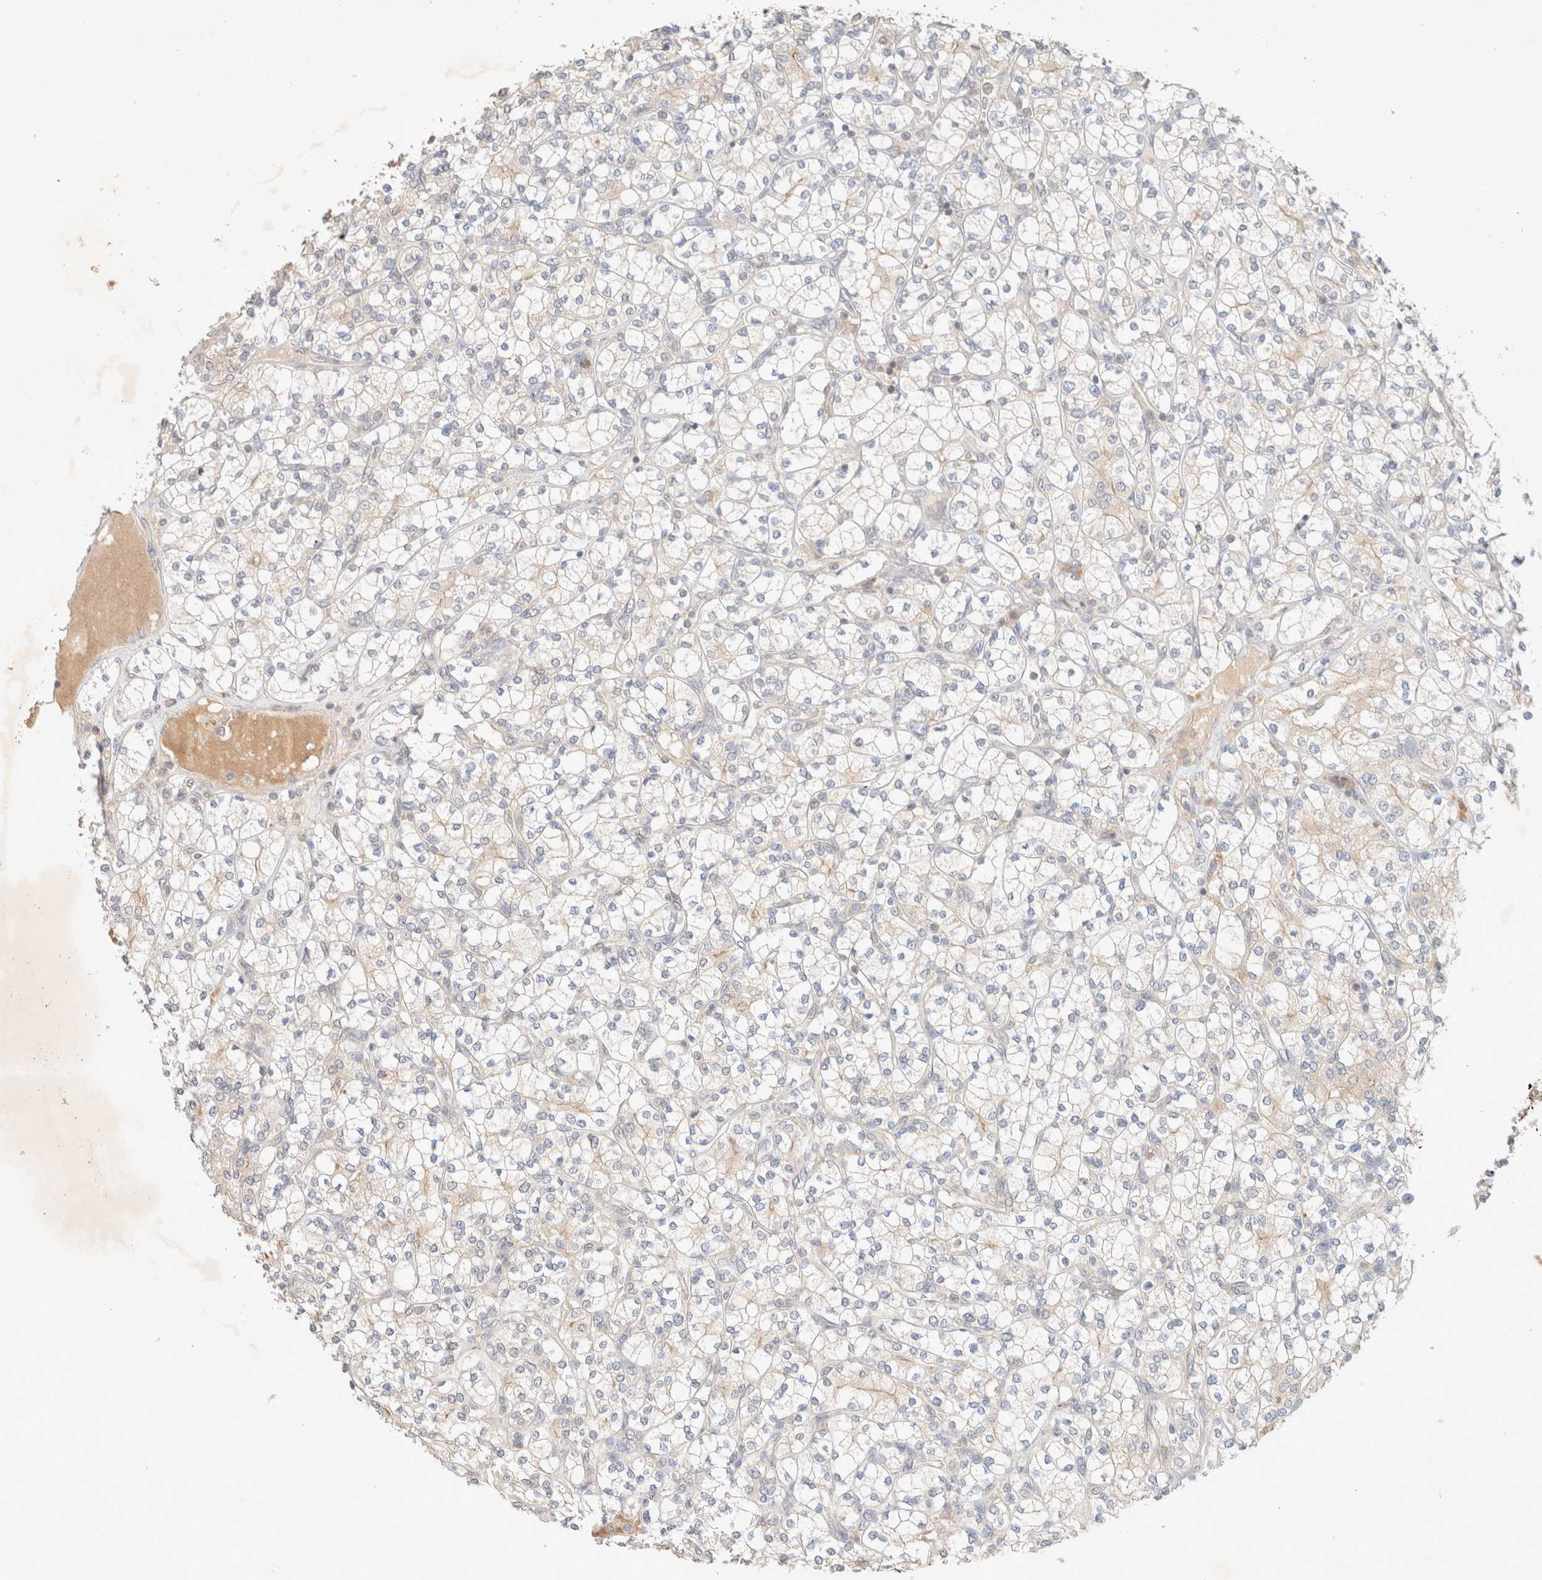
{"staining": {"intensity": "negative", "quantity": "none", "location": "none"}, "tissue": "renal cancer", "cell_type": "Tumor cells", "image_type": "cancer", "snomed": [{"axis": "morphology", "description": "Adenocarcinoma, NOS"}, {"axis": "topography", "description": "Kidney"}], "caption": "Immunohistochemical staining of adenocarcinoma (renal) demonstrates no significant staining in tumor cells.", "gene": "SARM1", "patient": {"sex": "male", "age": 77}}